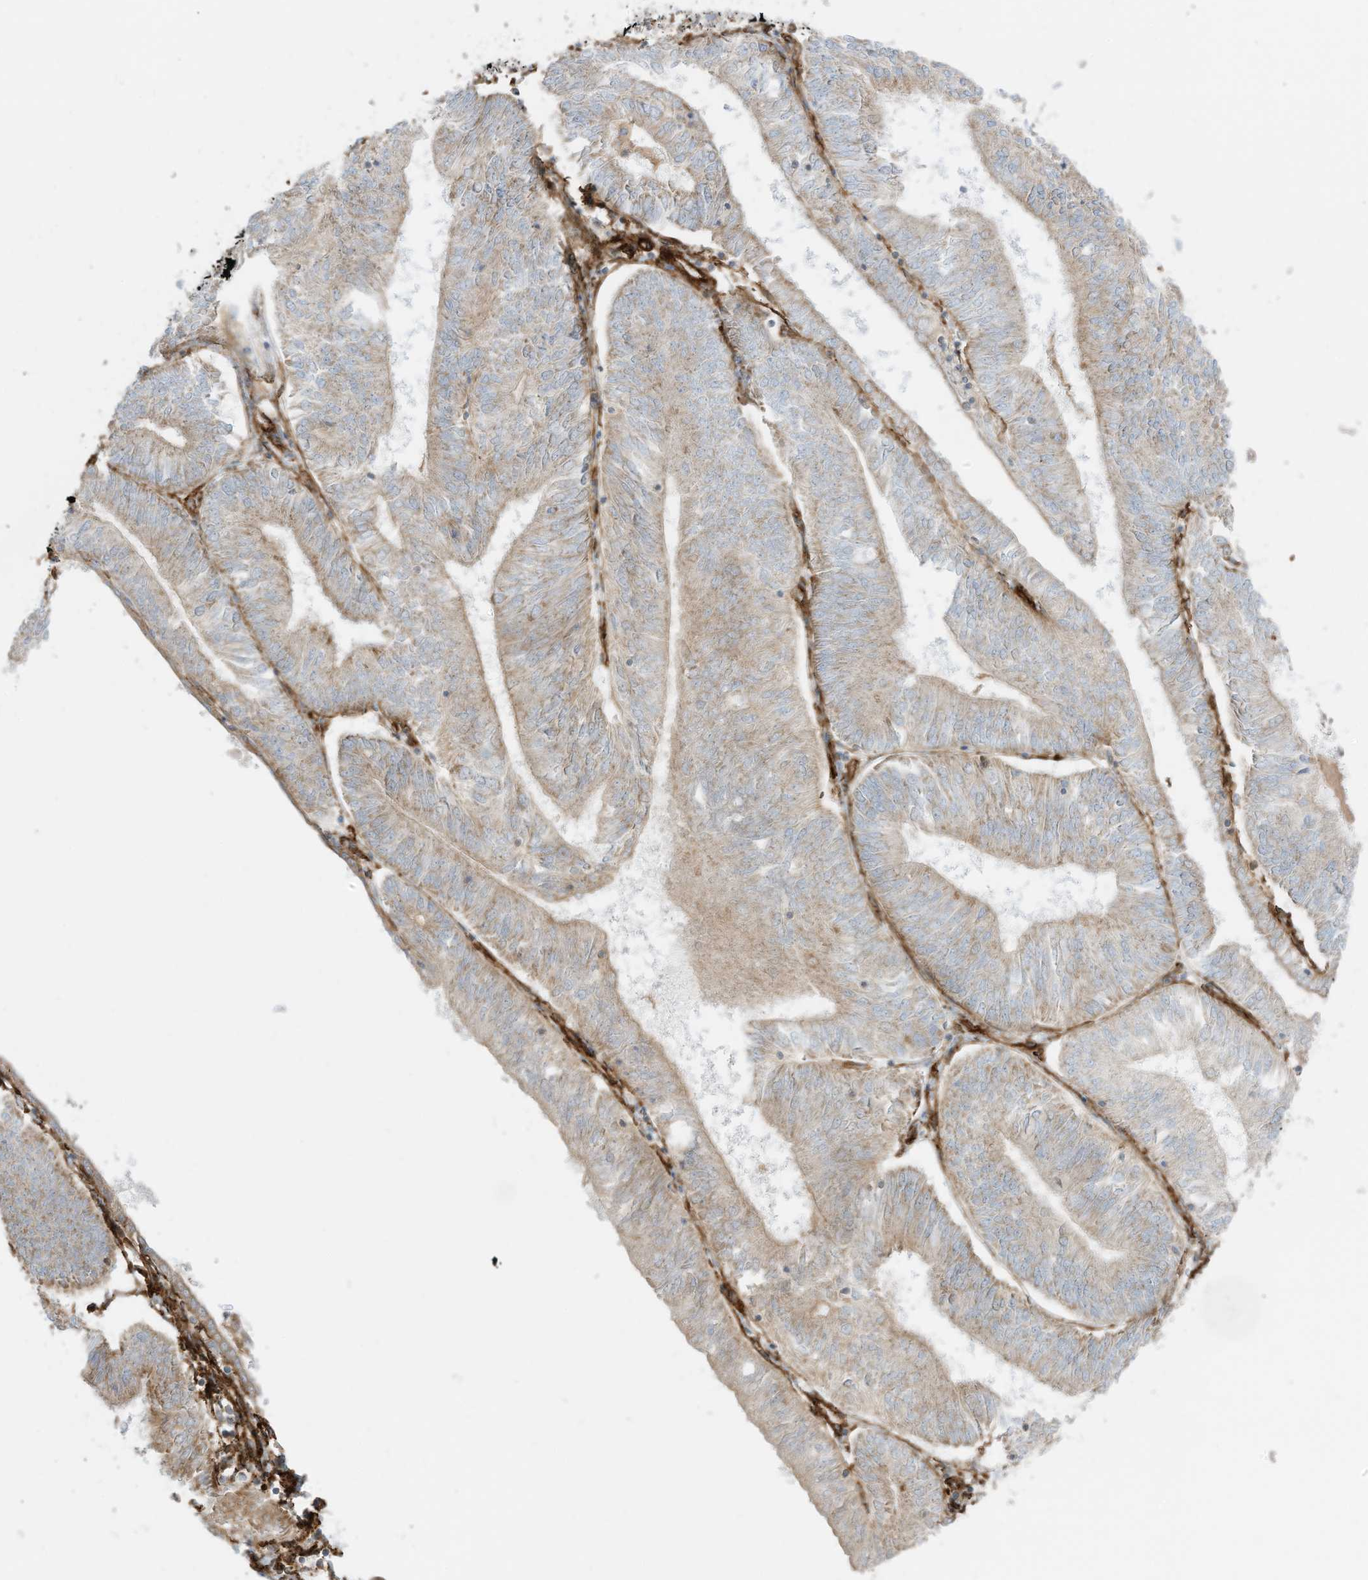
{"staining": {"intensity": "weak", "quantity": "25%-75%", "location": "cytoplasmic/membranous"}, "tissue": "endometrial cancer", "cell_type": "Tumor cells", "image_type": "cancer", "snomed": [{"axis": "morphology", "description": "Adenocarcinoma, NOS"}, {"axis": "topography", "description": "Endometrium"}], "caption": "Immunohistochemical staining of endometrial cancer displays low levels of weak cytoplasmic/membranous staining in approximately 25%-75% of tumor cells.", "gene": "ABCB7", "patient": {"sex": "female", "age": 58}}